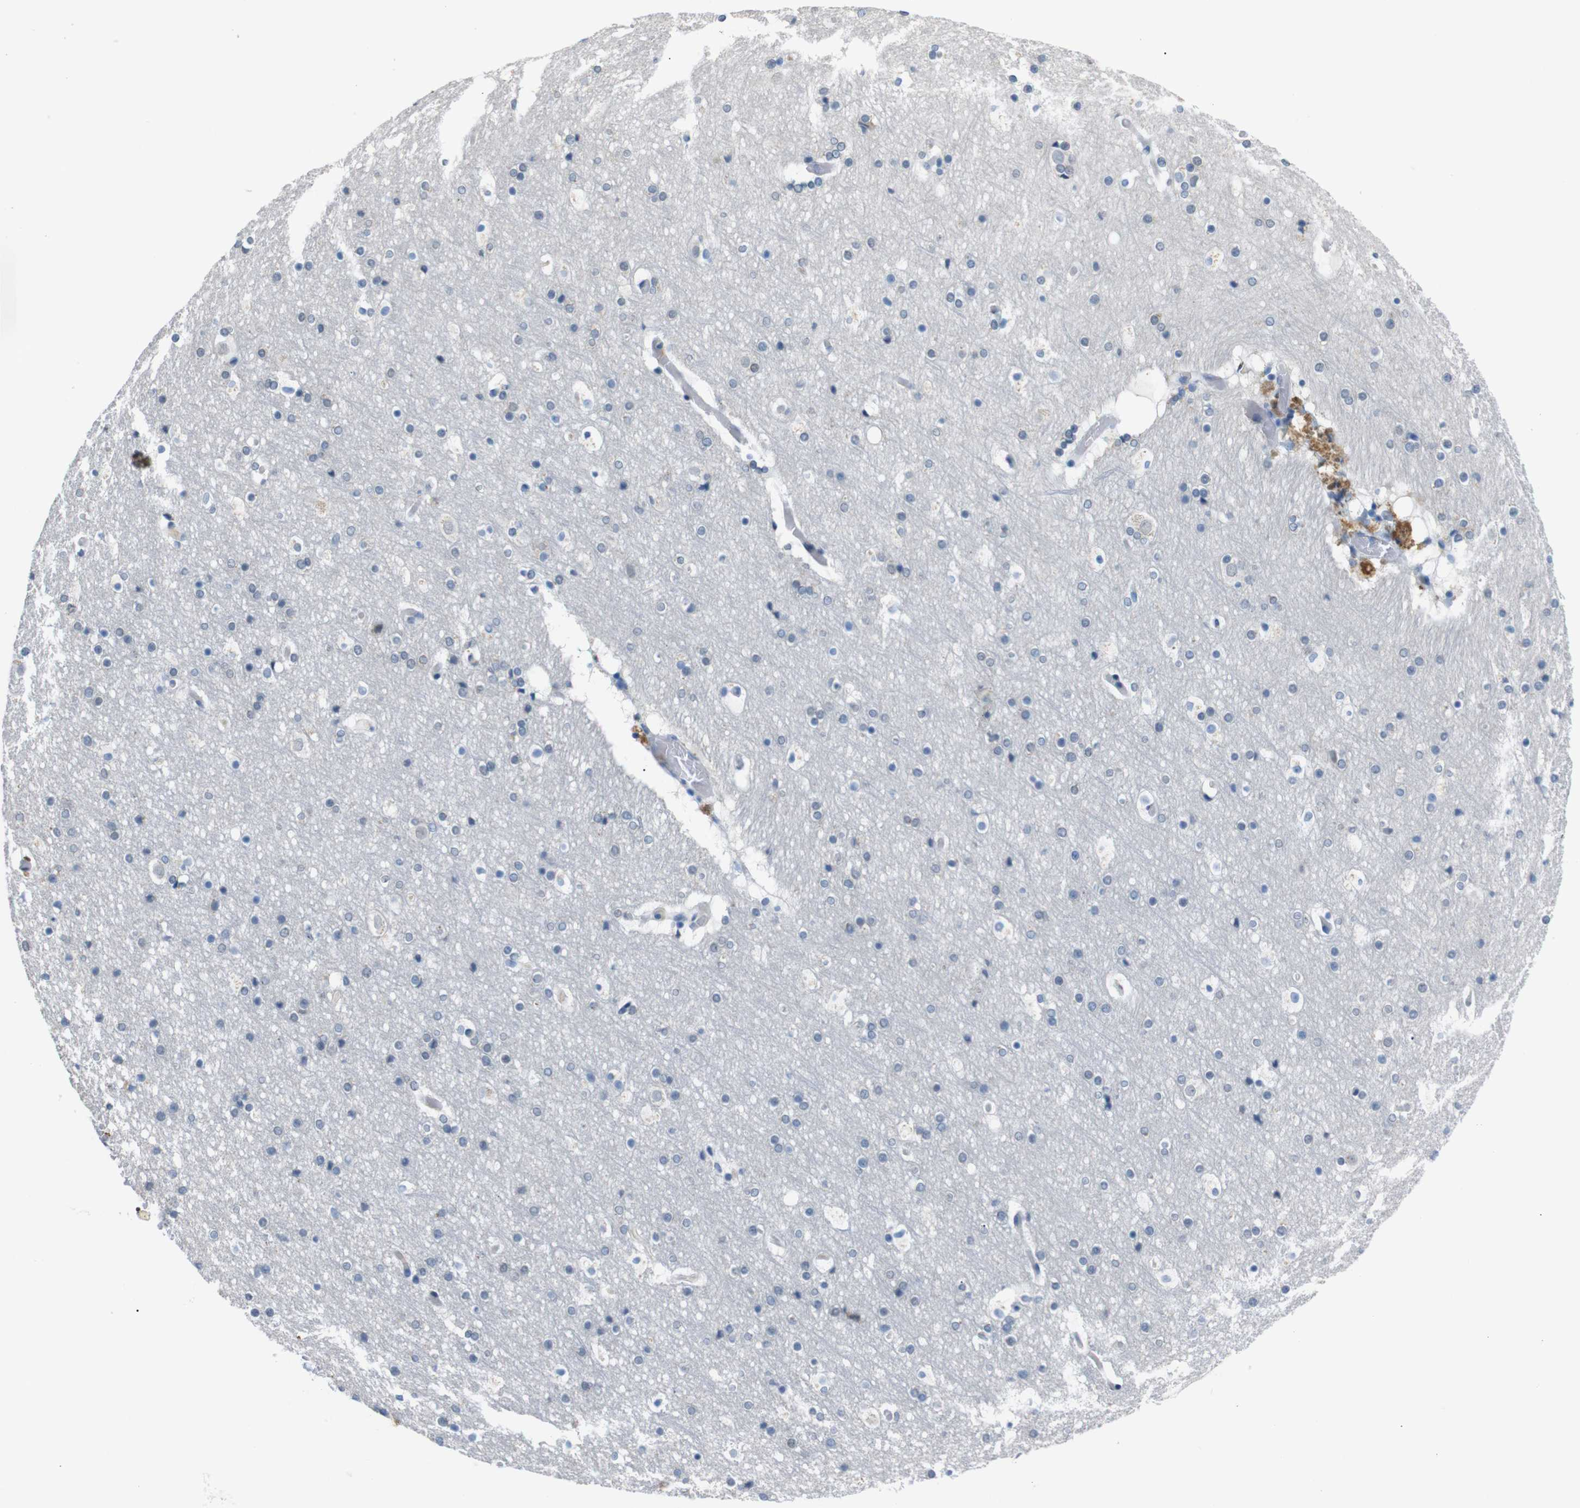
{"staining": {"intensity": "negative", "quantity": "none", "location": "none"}, "tissue": "cerebral cortex", "cell_type": "Endothelial cells", "image_type": "normal", "snomed": [{"axis": "morphology", "description": "Normal tissue, NOS"}, {"axis": "topography", "description": "Cerebral cortex"}], "caption": "This is a photomicrograph of immunohistochemistry staining of normal cerebral cortex, which shows no expression in endothelial cells. (Brightfield microscopy of DAB immunohistochemistry (IHC) at high magnification).", "gene": "CHRM5", "patient": {"sex": "male", "age": 57}}